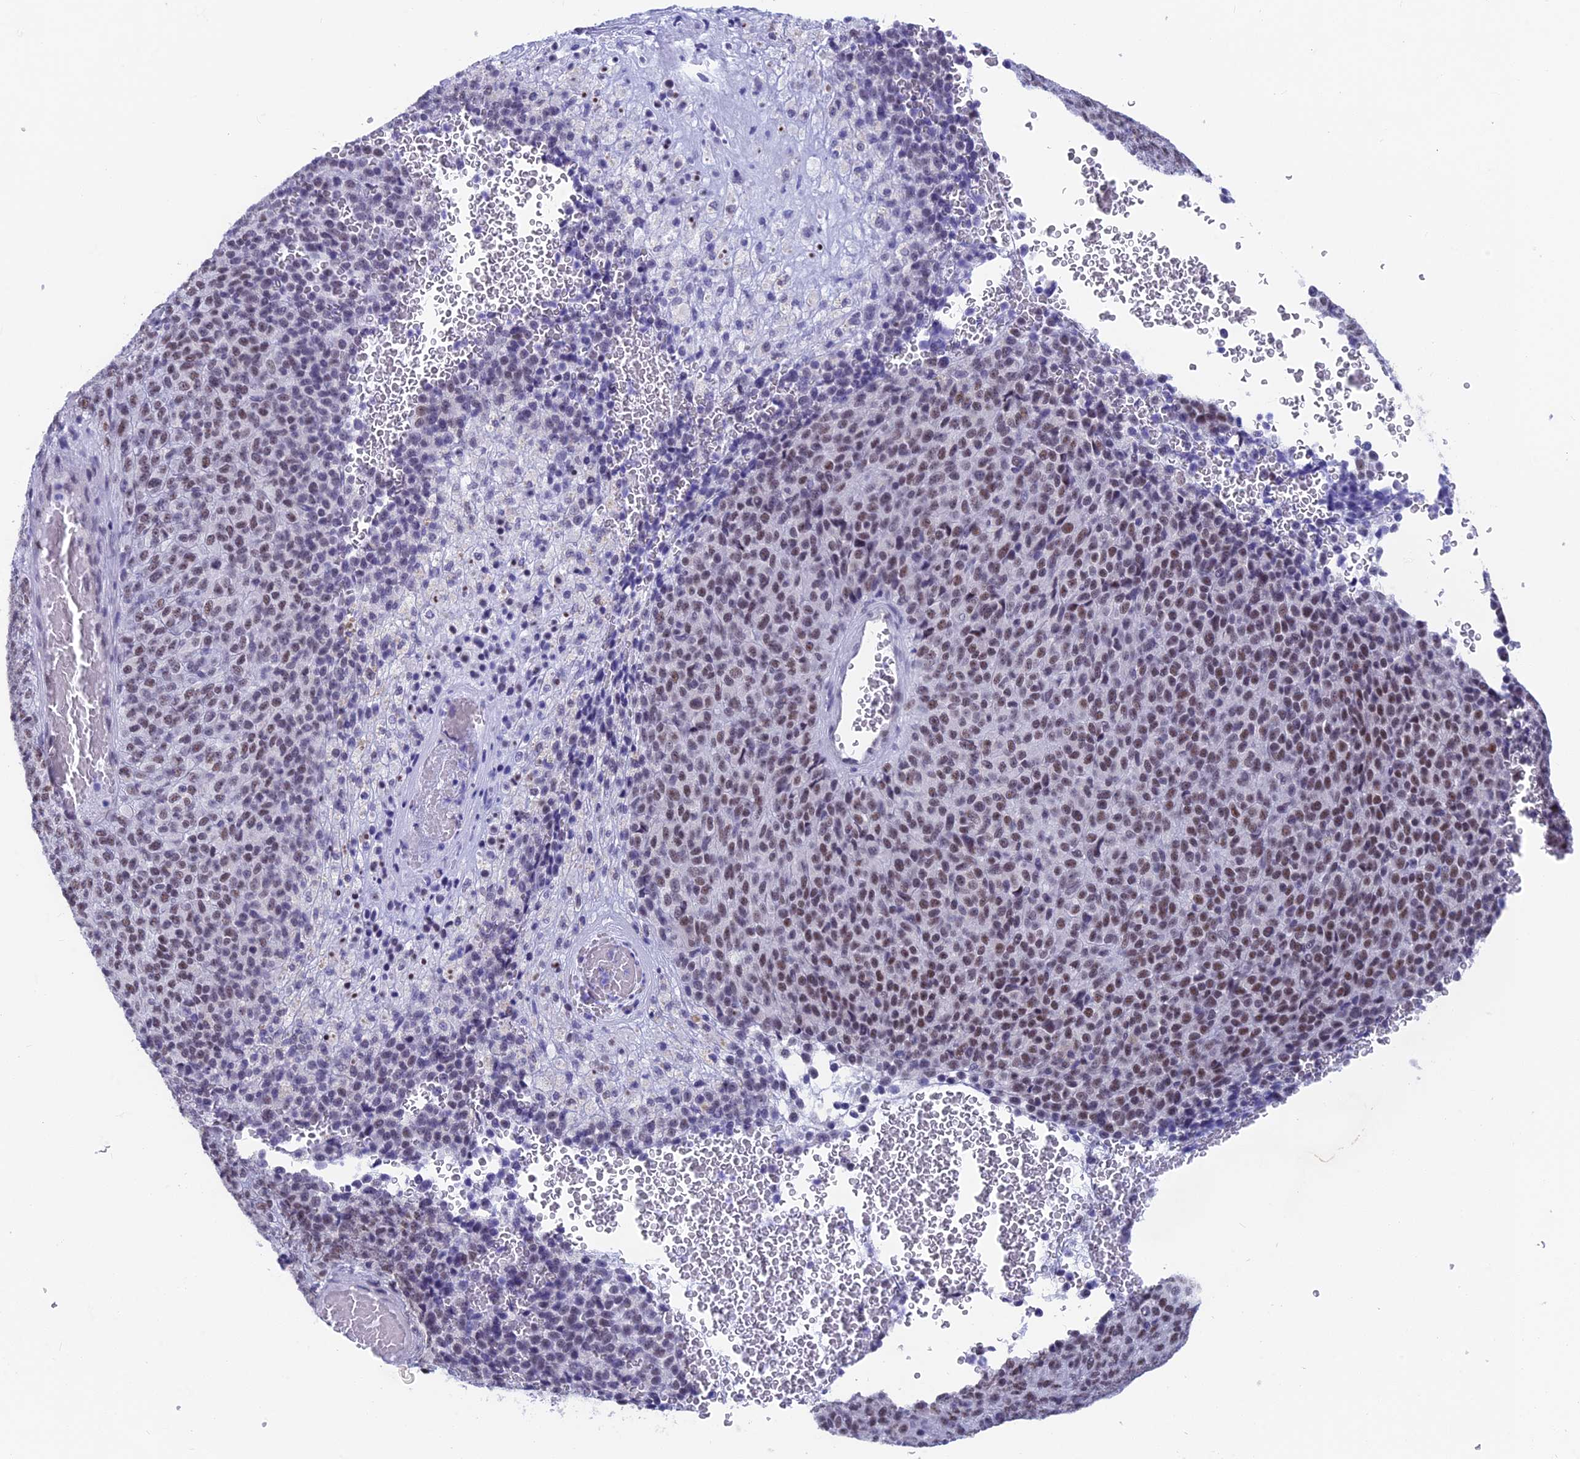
{"staining": {"intensity": "moderate", "quantity": "25%-75%", "location": "nuclear"}, "tissue": "melanoma", "cell_type": "Tumor cells", "image_type": "cancer", "snomed": [{"axis": "morphology", "description": "Malignant melanoma, Metastatic site"}, {"axis": "topography", "description": "Brain"}], "caption": "Protein staining exhibits moderate nuclear staining in approximately 25%-75% of tumor cells in melanoma. (DAB IHC, brown staining for protein, blue staining for nuclei).", "gene": "SRSF5", "patient": {"sex": "female", "age": 56}}